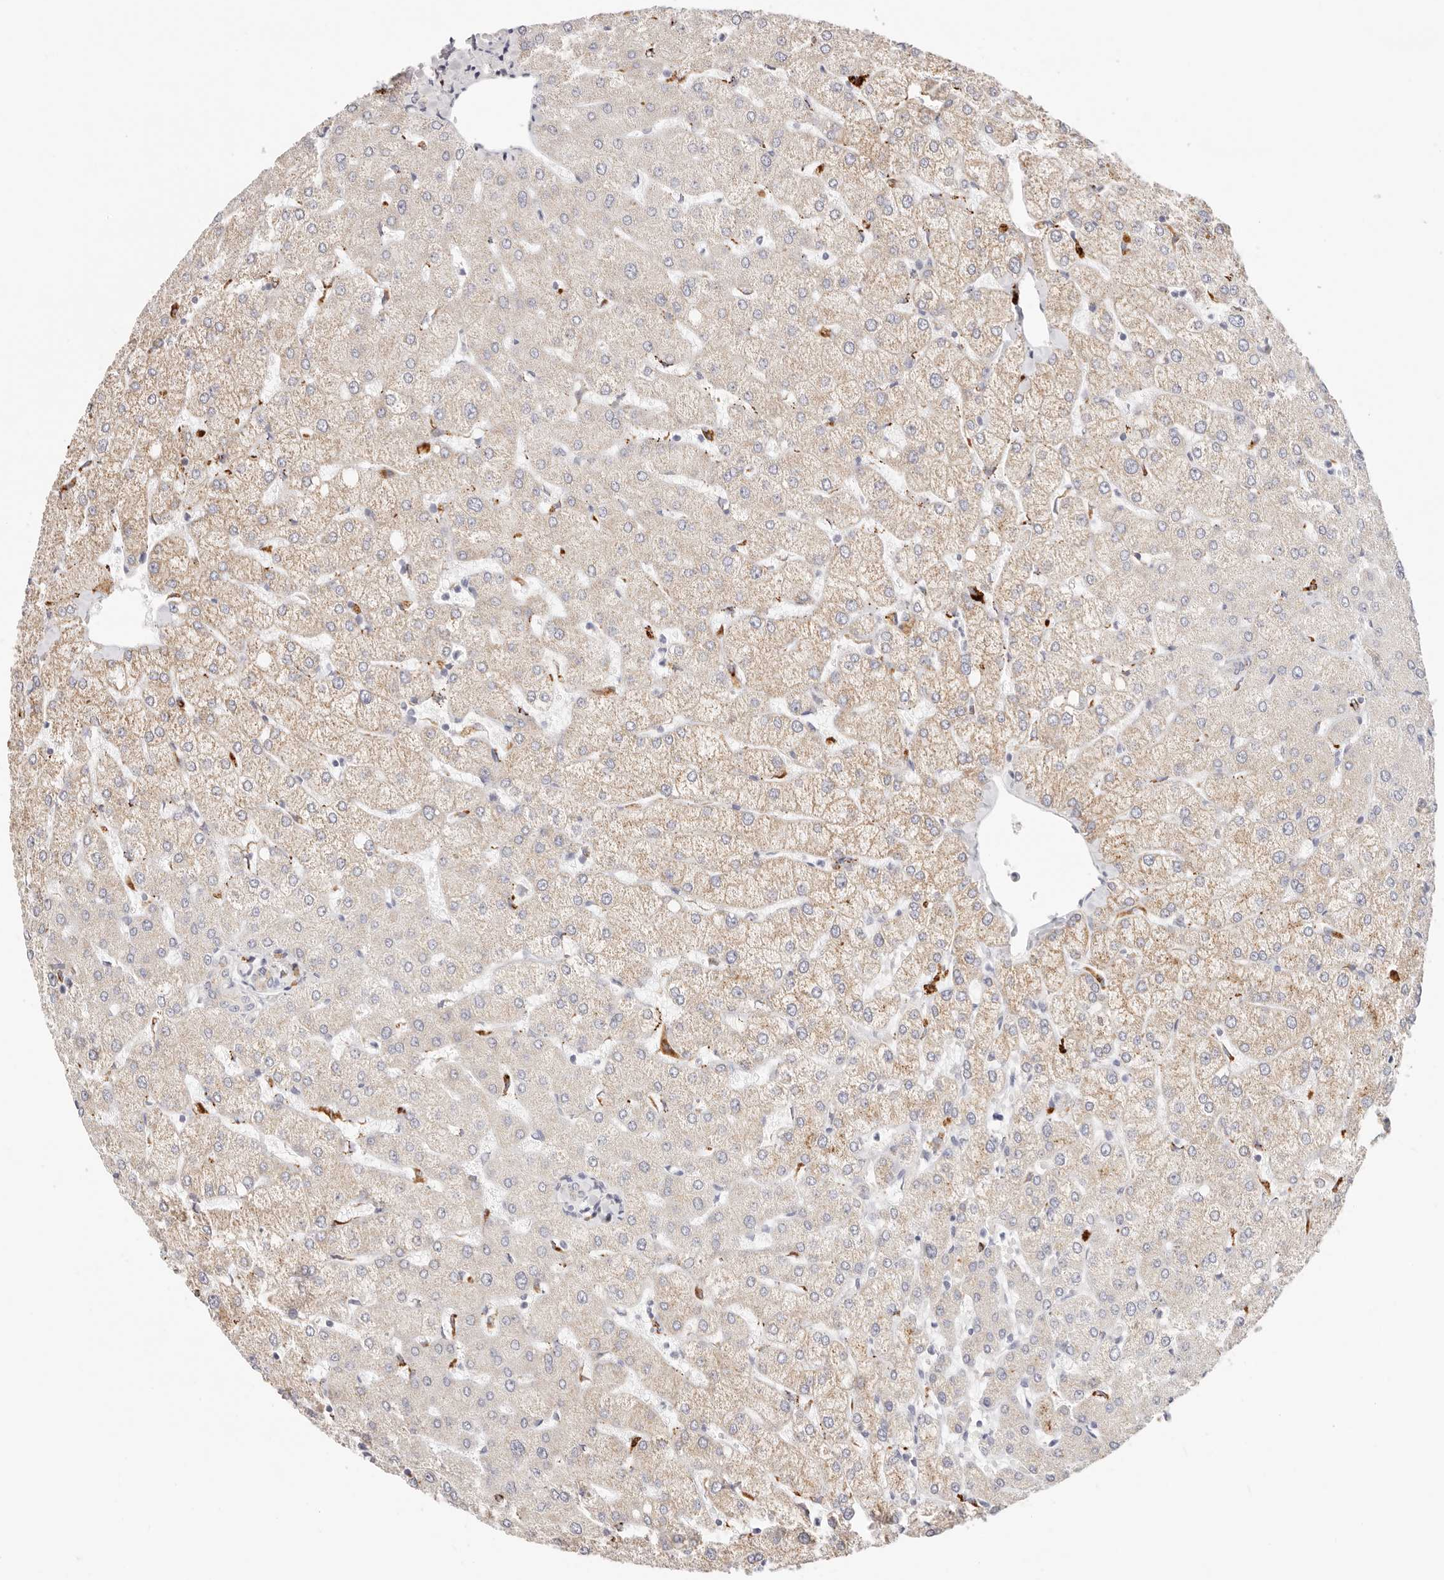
{"staining": {"intensity": "weak", "quantity": ">75%", "location": "cytoplasmic/membranous"}, "tissue": "liver", "cell_type": "Cholangiocytes", "image_type": "normal", "snomed": [{"axis": "morphology", "description": "Normal tissue, NOS"}, {"axis": "topography", "description": "Liver"}], "caption": "Liver stained for a protein (brown) displays weak cytoplasmic/membranous positive staining in approximately >75% of cholangiocytes.", "gene": "STKLD1", "patient": {"sex": "female", "age": 54}}